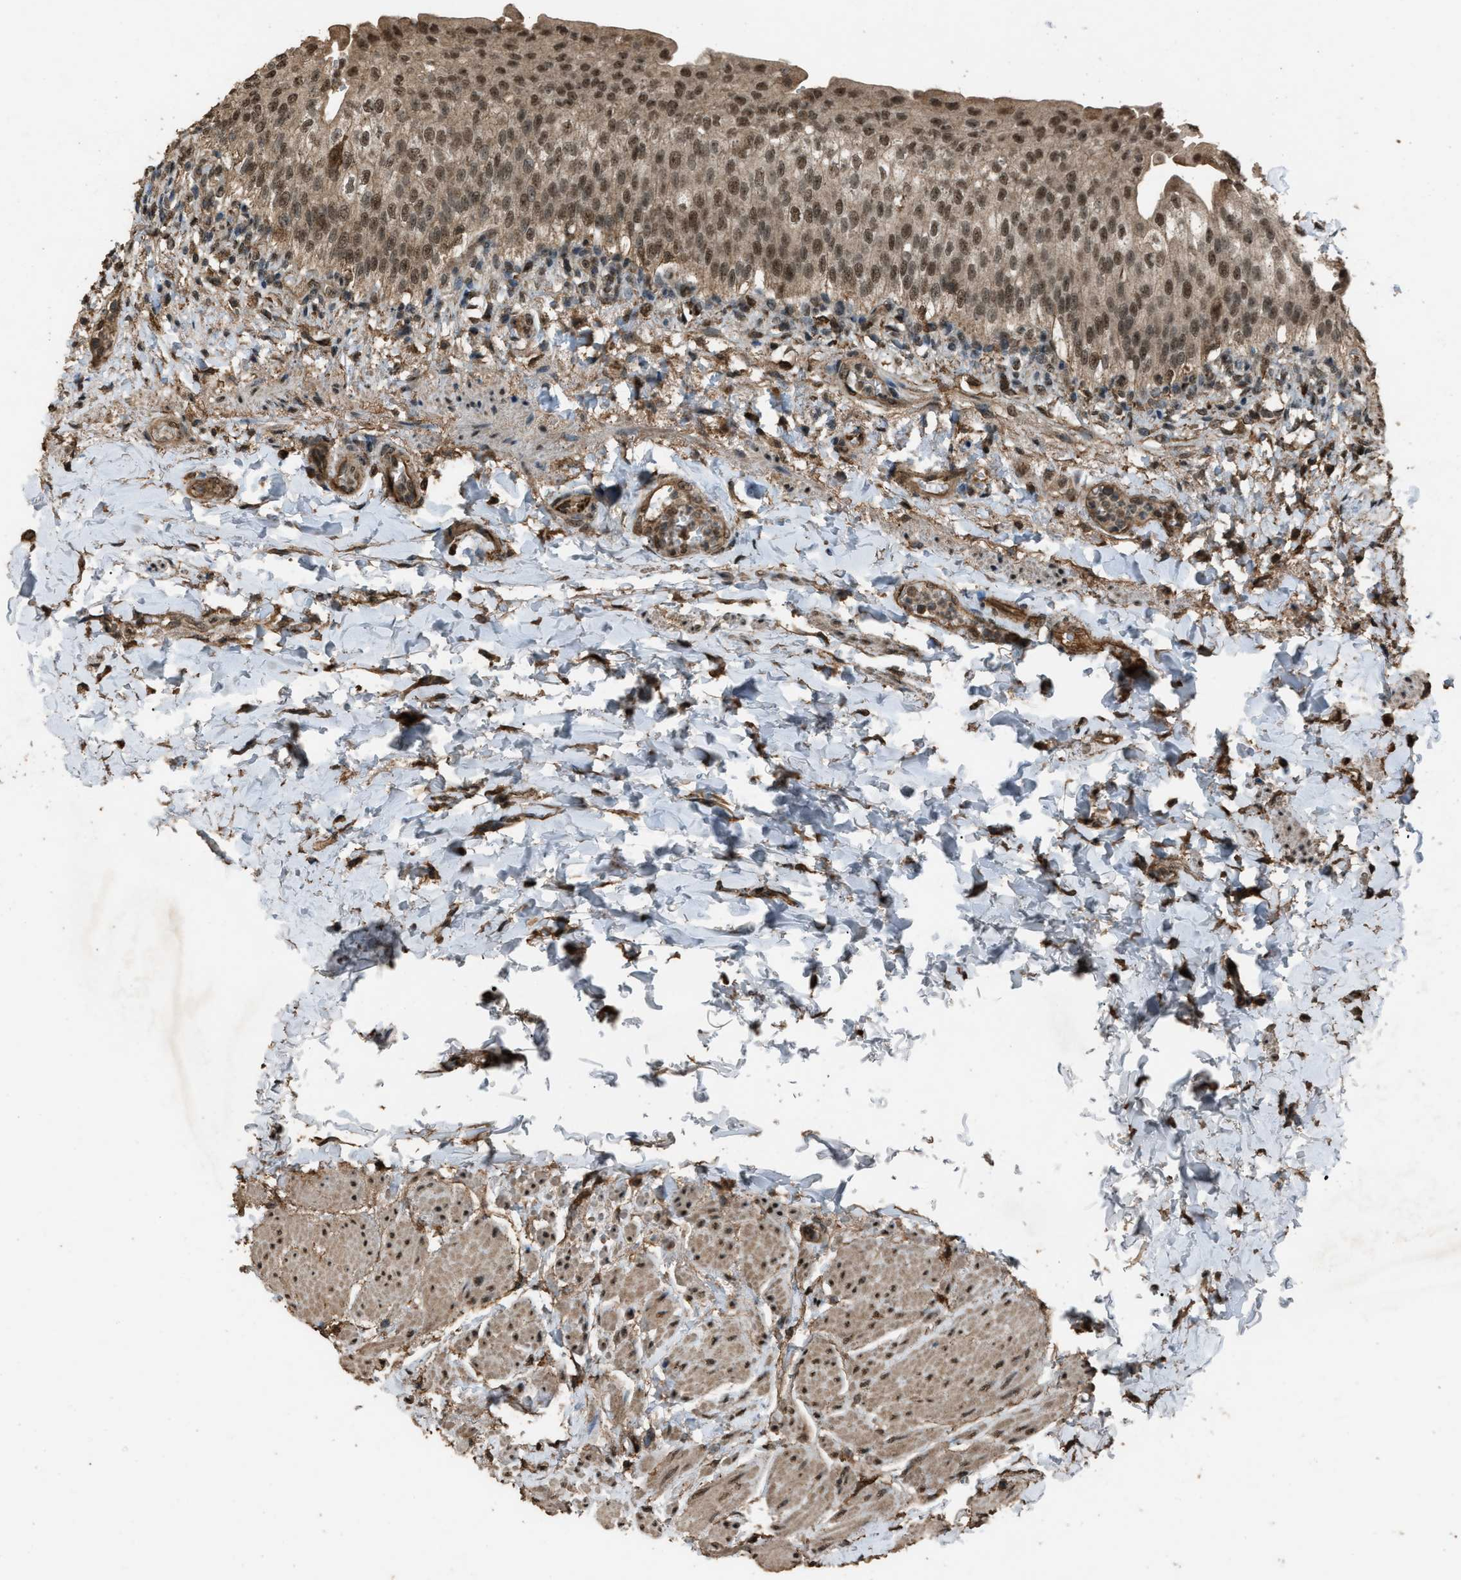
{"staining": {"intensity": "strong", "quantity": ">75%", "location": "cytoplasmic/membranous,nuclear"}, "tissue": "urinary bladder", "cell_type": "Urothelial cells", "image_type": "normal", "snomed": [{"axis": "morphology", "description": "Normal tissue, NOS"}, {"axis": "topography", "description": "Urinary bladder"}], "caption": "Strong cytoplasmic/membranous,nuclear expression for a protein is seen in about >75% of urothelial cells of unremarkable urinary bladder using IHC.", "gene": "SERTAD2", "patient": {"sex": "female", "age": 60}}